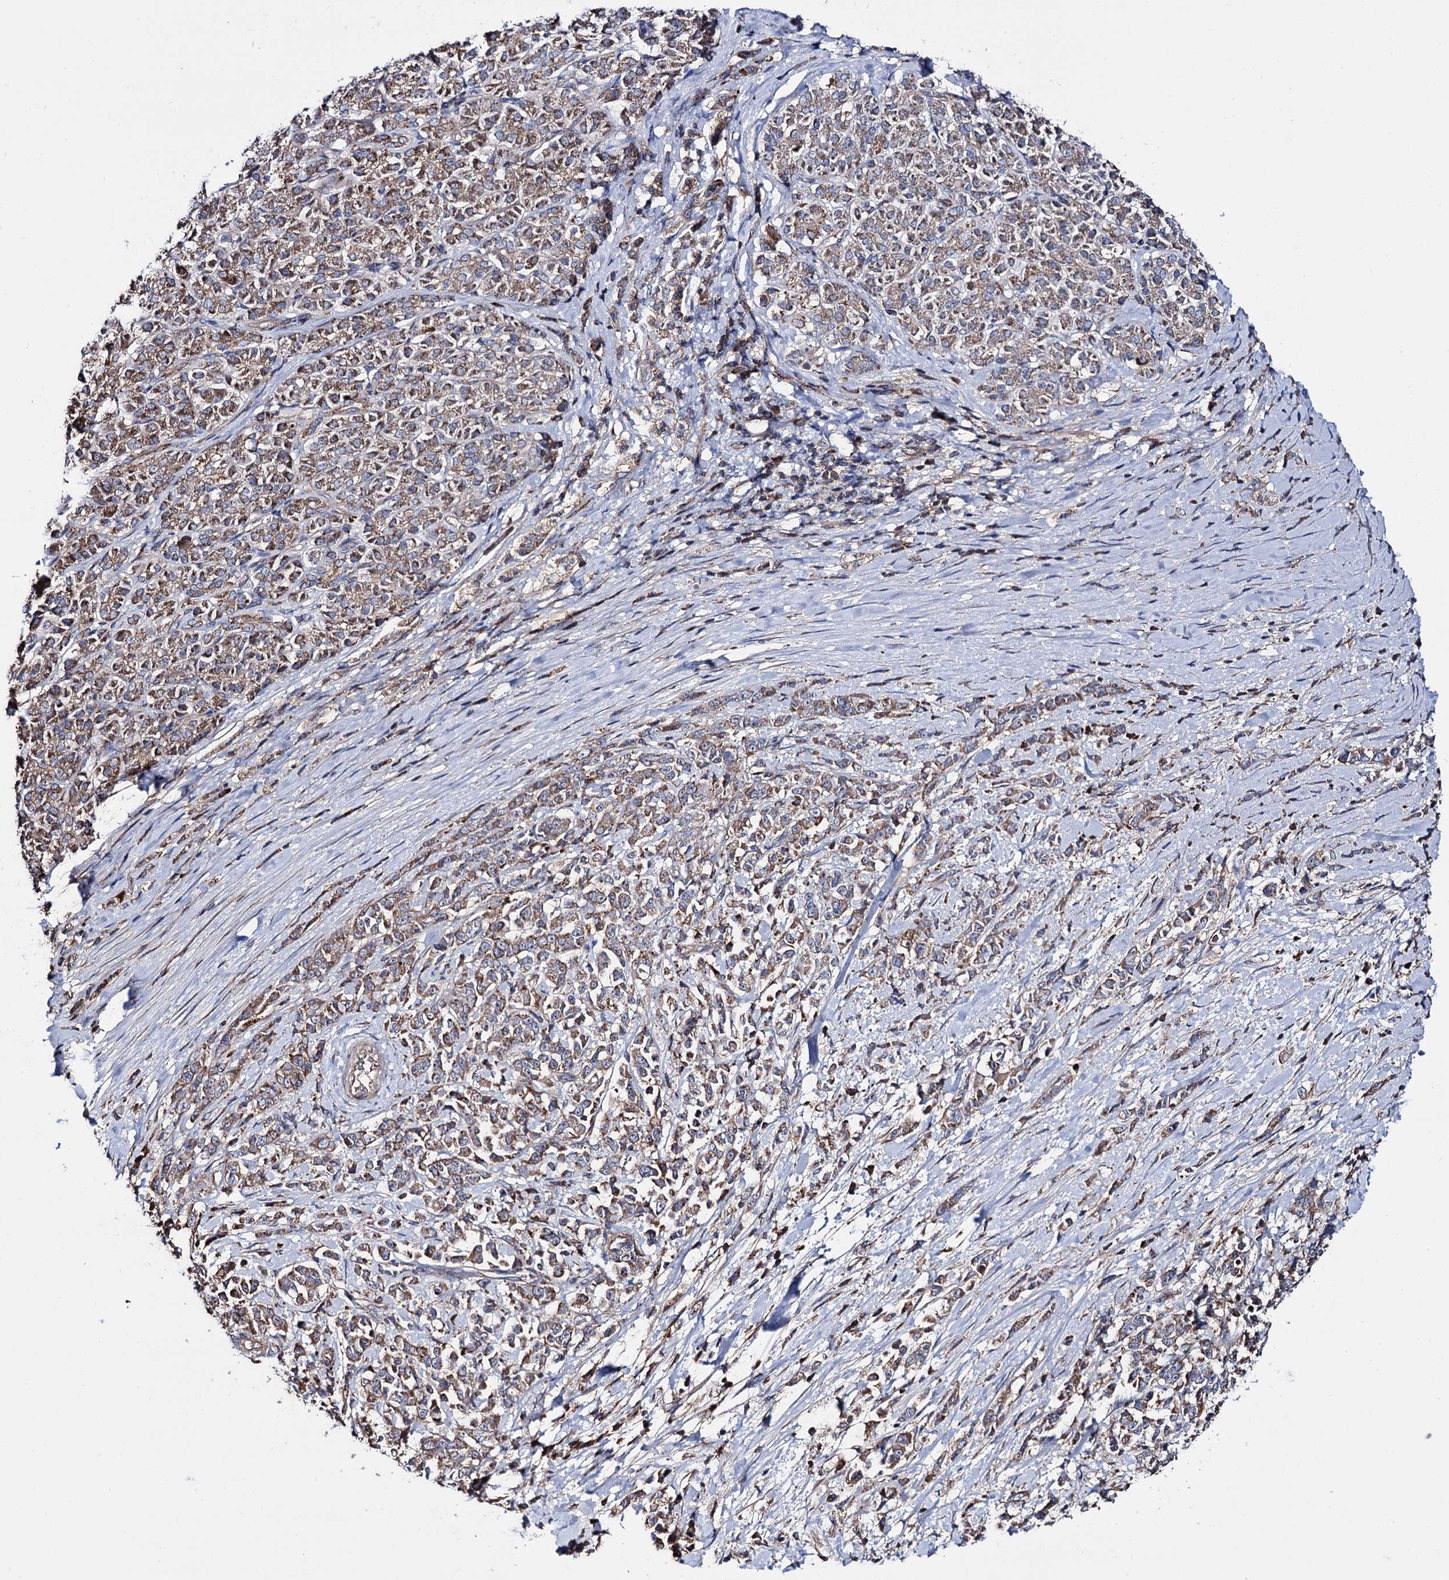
{"staining": {"intensity": "moderate", "quantity": ">75%", "location": "cytoplasmic/membranous"}, "tissue": "pancreatic cancer", "cell_type": "Tumor cells", "image_type": "cancer", "snomed": [{"axis": "morphology", "description": "Normal tissue, NOS"}, {"axis": "morphology", "description": "Adenocarcinoma, NOS"}, {"axis": "topography", "description": "Pancreas"}], "caption": "The immunohistochemical stain labels moderate cytoplasmic/membranous expression in tumor cells of pancreatic cancer tissue.", "gene": "IQCH", "patient": {"sex": "female", "age": 64}}